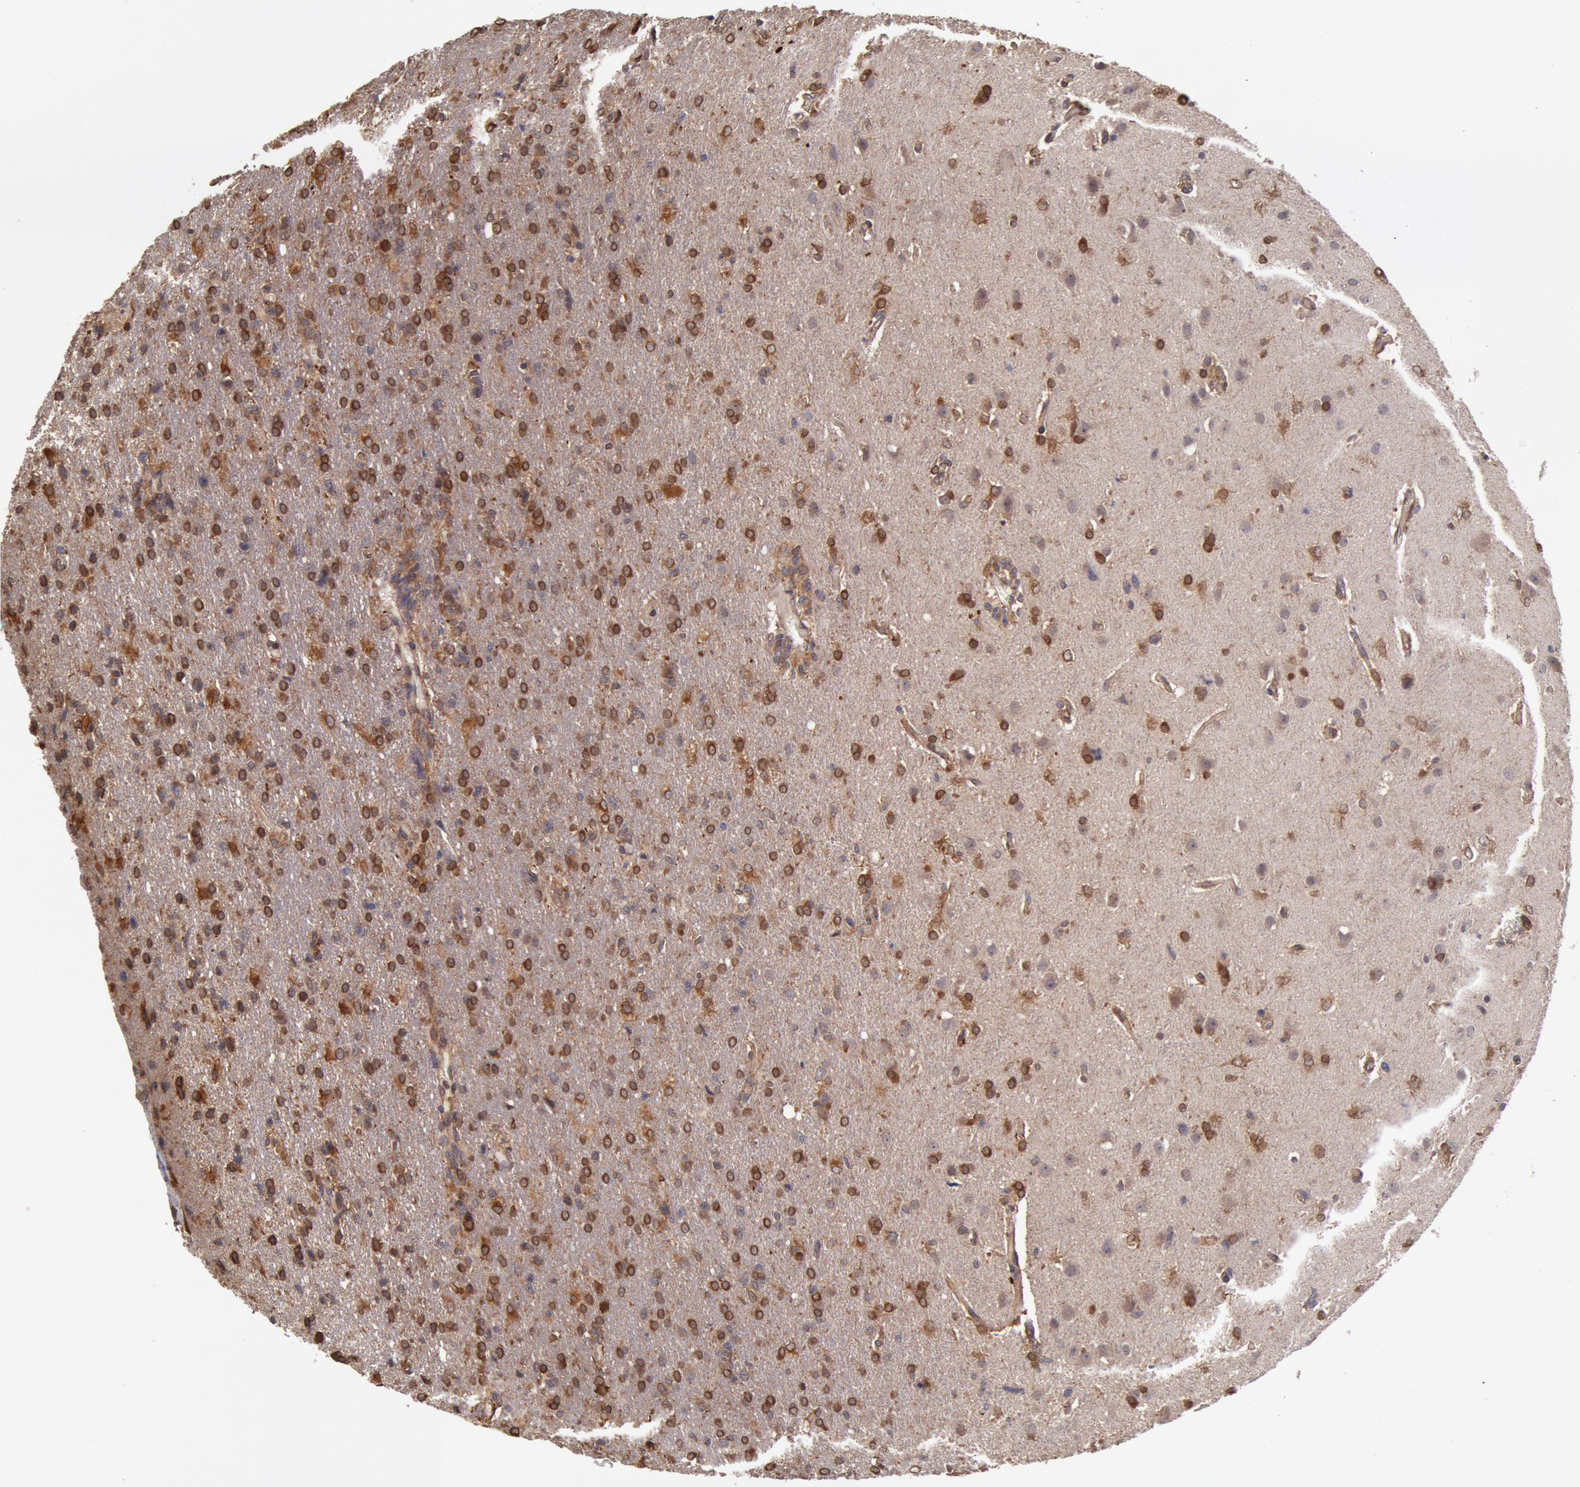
{"staining": {"intensity": "moderate", "quantity": ">75%", "location": "cytoplasmic/membranous,nuclear"}, "tissue": "glioma", "cell_type": "Tumor cells", "image_type": "cancer", "snomed": [{"axis": "morphology", "description": "Glioma, malignant, High grade"}, {"axis": "topography", "description": "Brain"}], "caption": "Approximately >75% of tumor cells in human glioma exhibit moderate cytoplasmic/membranous and nuclear protein positivity as visualized by brown immunohistochemical staining.", "gene": "COMT", "patient": {"sex": "male", "age": 68}}